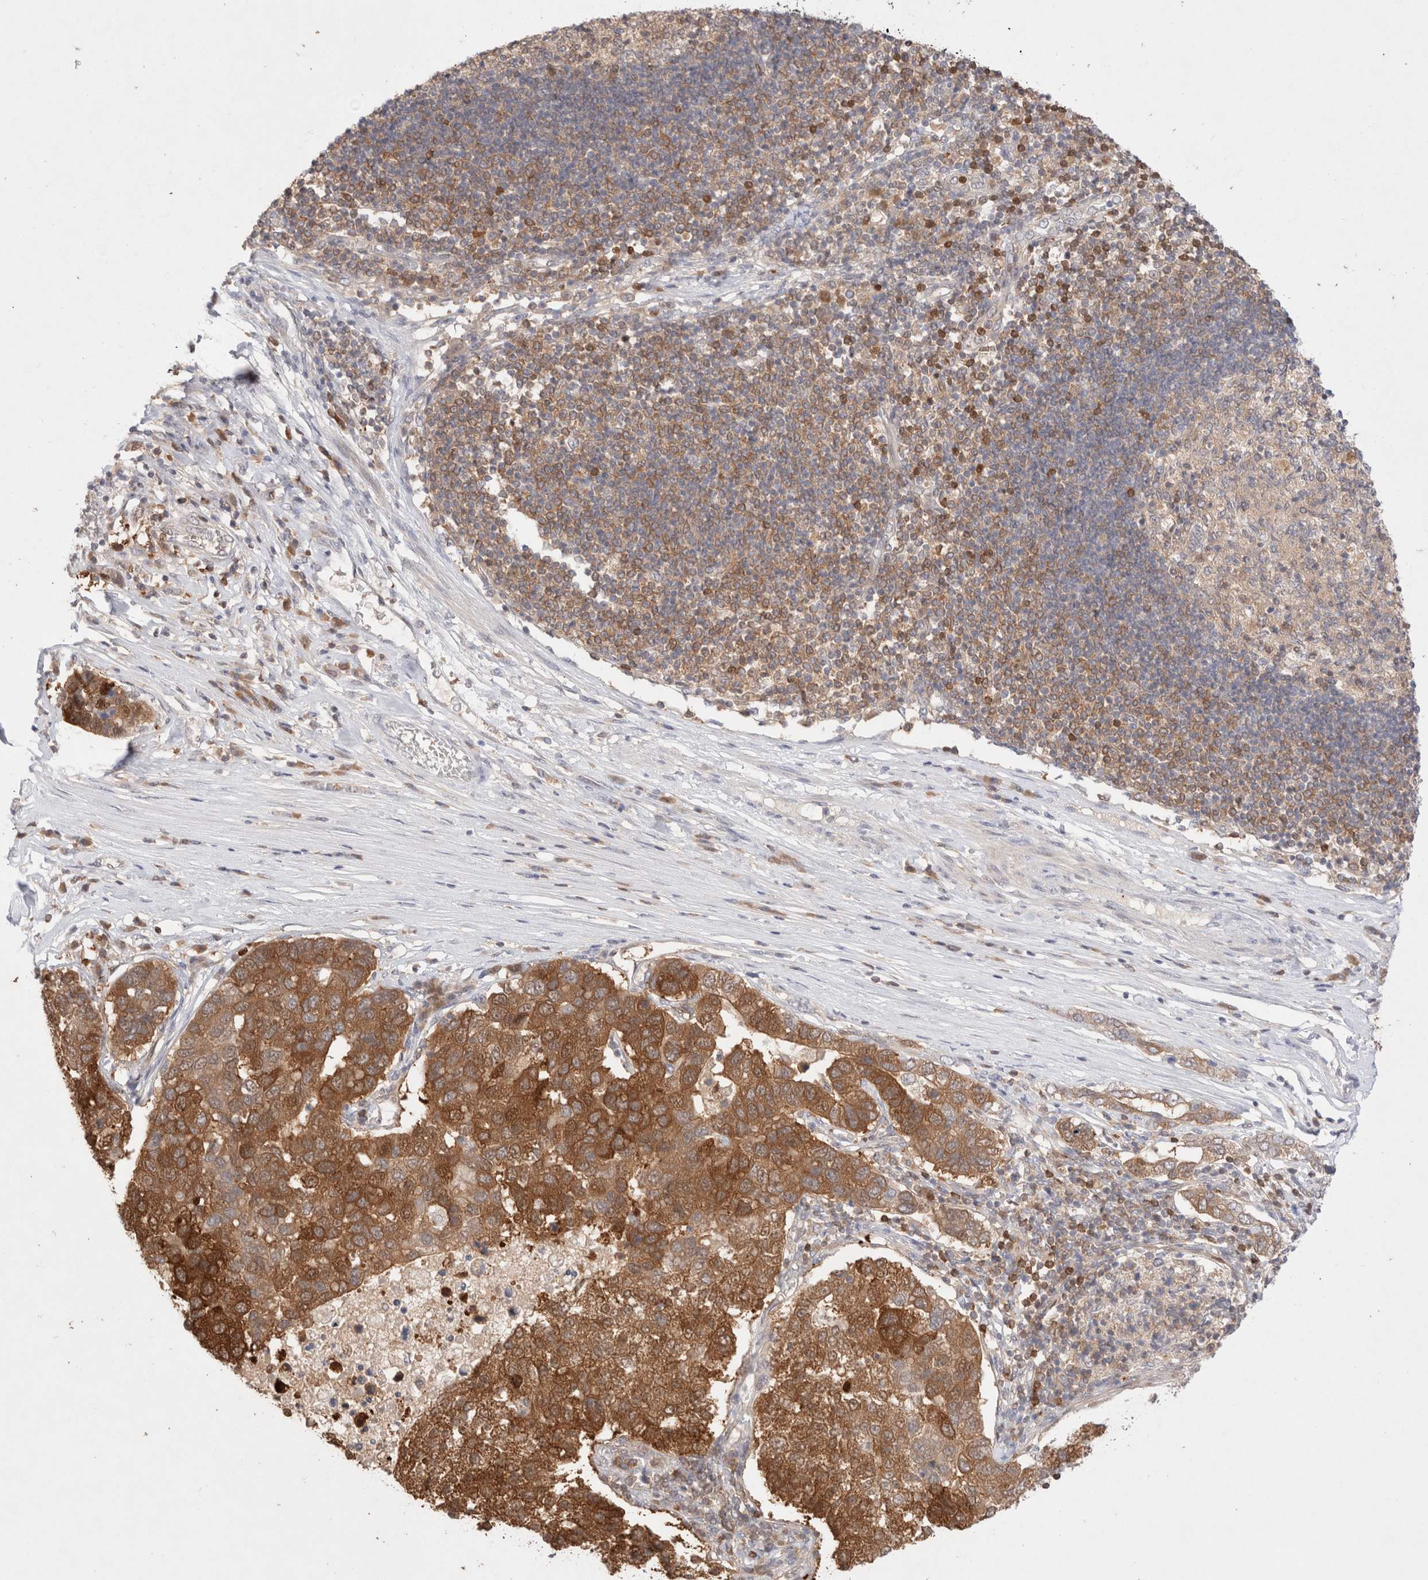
{"staining": {"intensity": "strong", "quantity": ">75%", "location": "cytoplasmic/membranous"}, "tissue": "pancreatic cancer", "cell_type": "Tumor cells", "image_type": "cancer", "snomed": [{"axis": "morphology", "description": "Adenocarcinoma, NOS"}, {"axis": "topography", "description": "Pancreas"}], "caption": "A brown stain highlights strong cytoplasmic/membranous expression of a protein in human pancreatic cancer tumor cells.", "gene": "STARD10", "patient": {"sex": "female", "age": 61}}